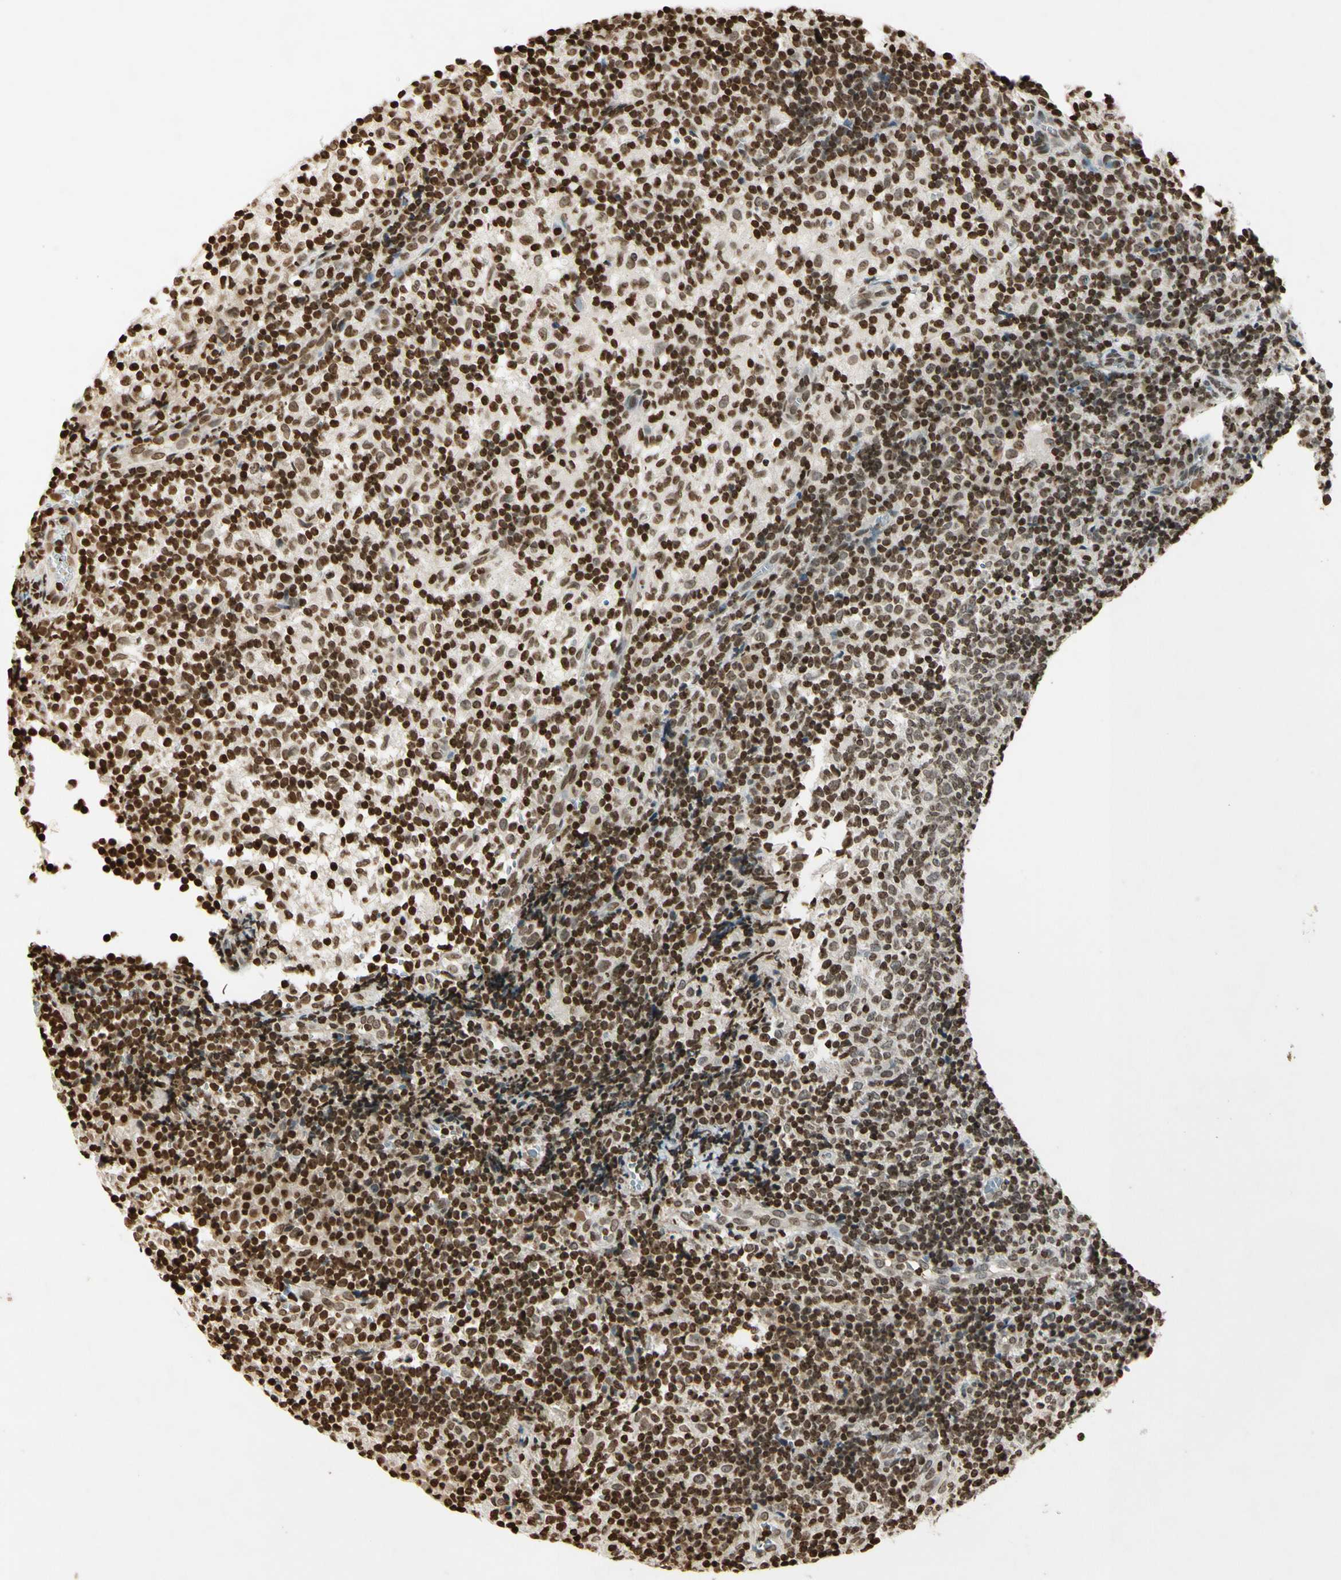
{"staining": {"intensity": "moderate", "quantity": ">75%", "location": "nuclear"}, "tissue": "lymph node", "cell_type": "Non-germinal center cells", "image_type": "normal", "snomed": [{"axis": "morphology", "description": "Normal tissue, NOS"}, {"axis": "morphology", "description": "Inflammation, NOS"}, {"axis": "topography", "description": "Lymph node"}], "caption": "A high-resolution image shows immunohistochemistry staining of normal lymph node, which demonstrates moderate nuclear expression in about >75% of non-germinal center cells. Using DAB (brown) and hematoxylin (blue) stains, captured at high magnification using brightfield microscopy.", "gene": "RORA", "patient": {"sex": "male", "age": 55}}